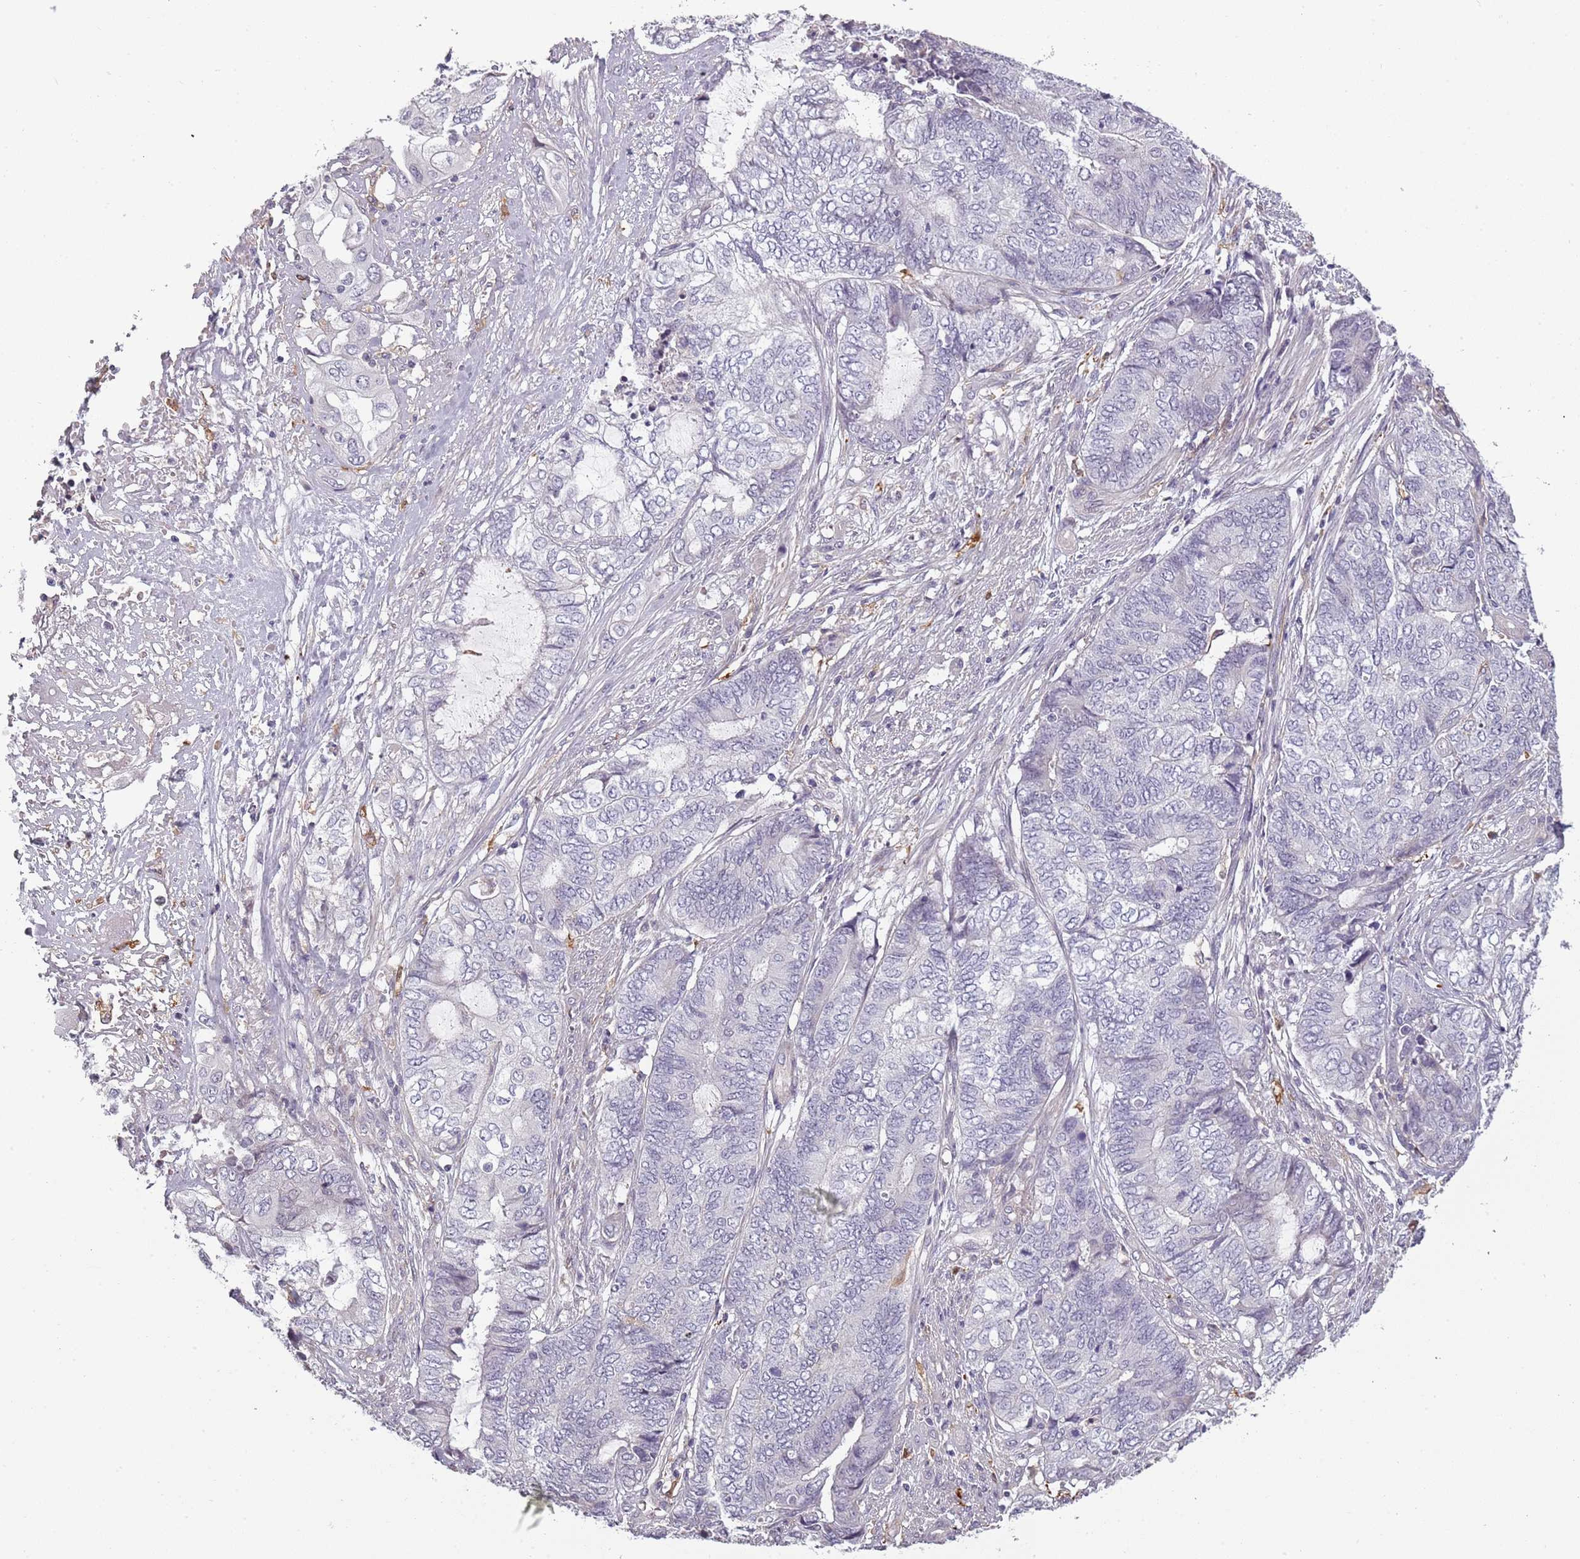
{"staining": {"intensity": "negative", "quantity": "none", "location": "none"}, "tissue": "endometrial cancer", "cell_type": "Tumor cells", "image_type": "cancer", "snomed": [{"axis": "morphology", "description": "Adenocarcinoma, NOS"}, {"axis": "topography", "description": "Uterus"}, {"axis": "topography", "description": "Endometrium"}], "caption": "This is an immunohistochemistry histopathology image of human adenocarcinoma (endometrial). There is no expression in tumor cells.", "gene": "CC2D2B", "patient": {"sex": "female", "age": 70}}